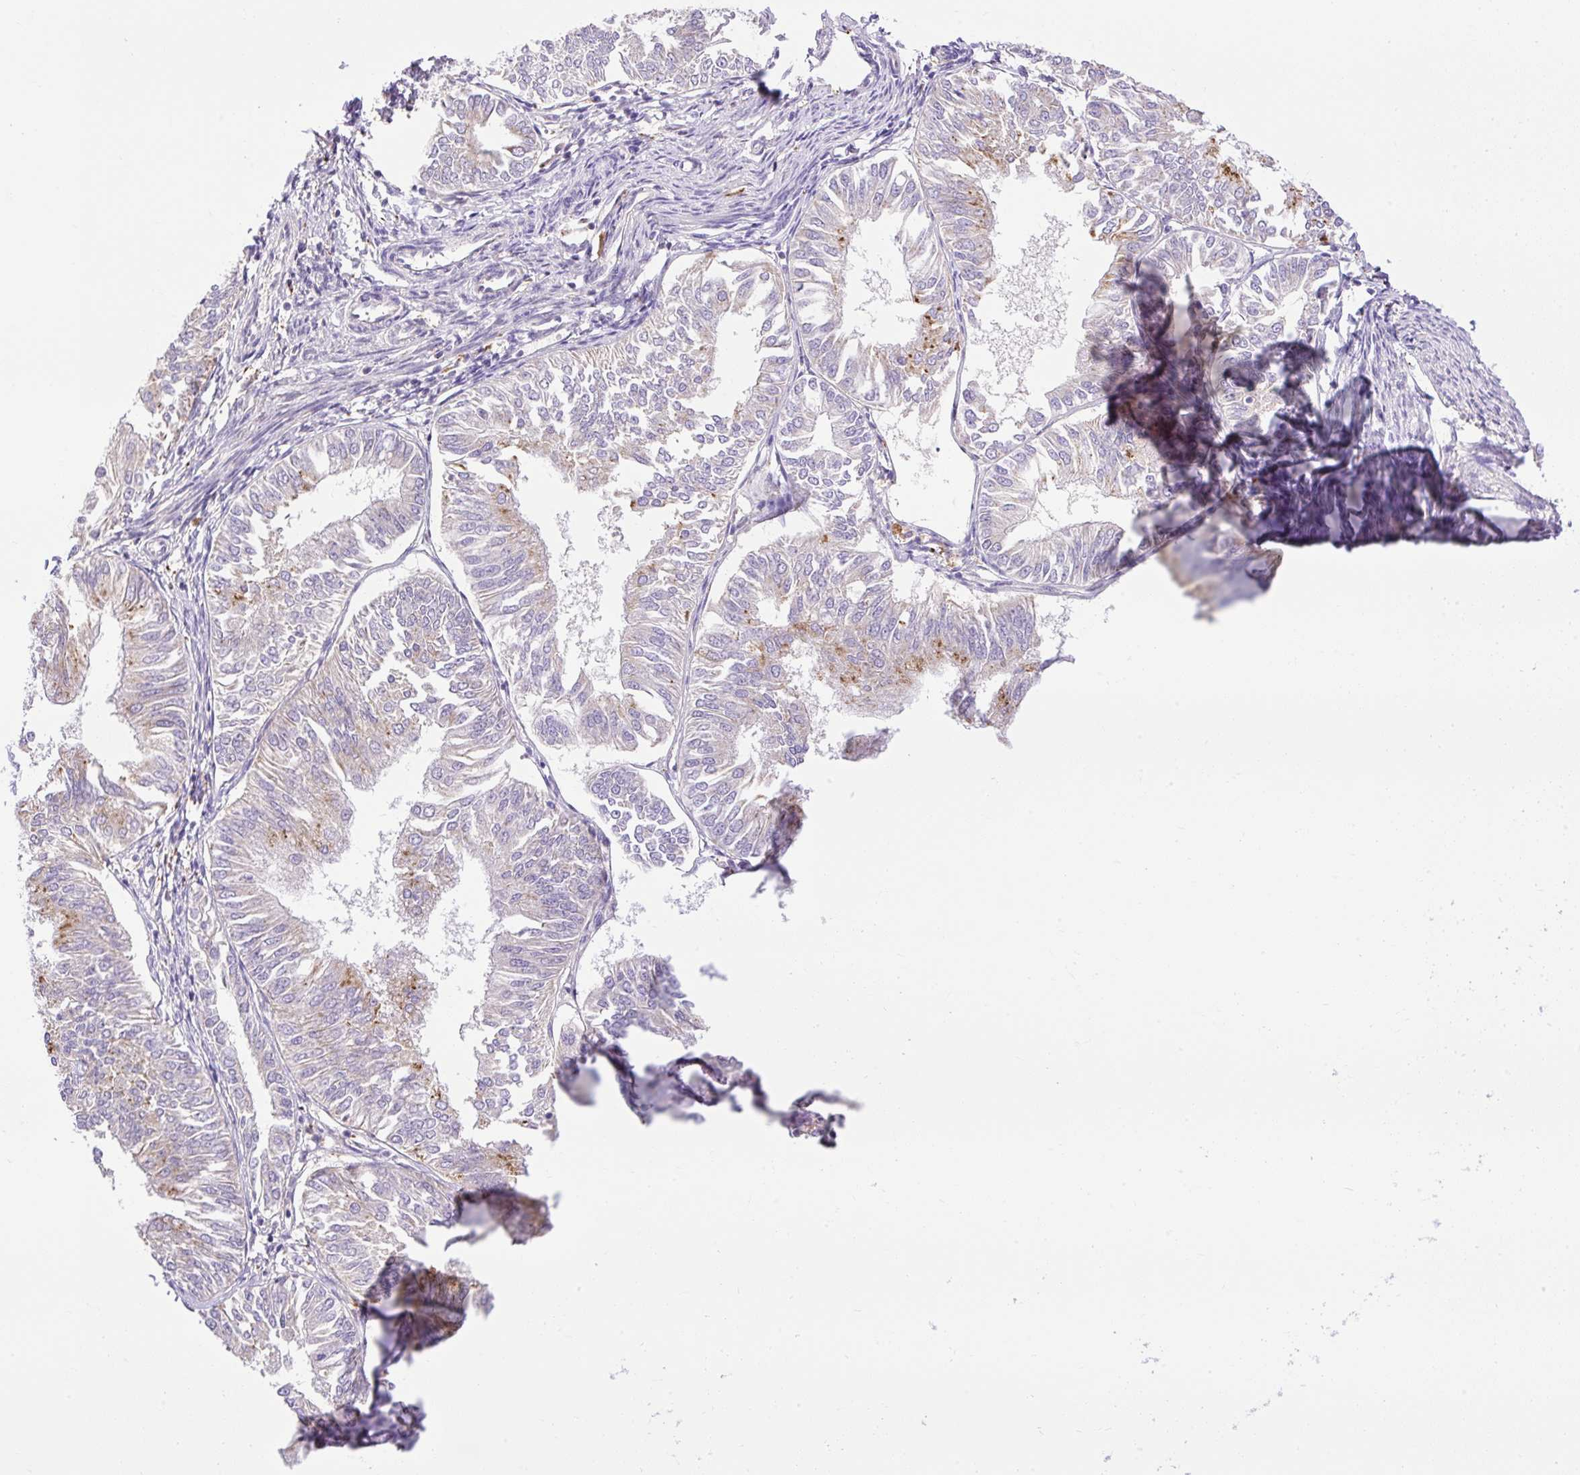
{"staining": {"intensity": "moderate", "quantity": "<25%", "location": "cytoplasmic/membranous"}, "tissue": "endometrial cancer", "cell_type": "Tumor cells", "image_type": "cancer", "snomed": [{"axis": "morphology", "description": "Adenocarcinoma, NOS"}, {"axis": "topography", "description": "Endometrium"}], "caption": "Brown immunohistochemical staining in human endometrial cancer exhibits moderate cytoplasmic/membranous staining in approximately <25% of tumor cells.", "gene": "HEXB", "patient": {"sex": "female", "age": 58}}